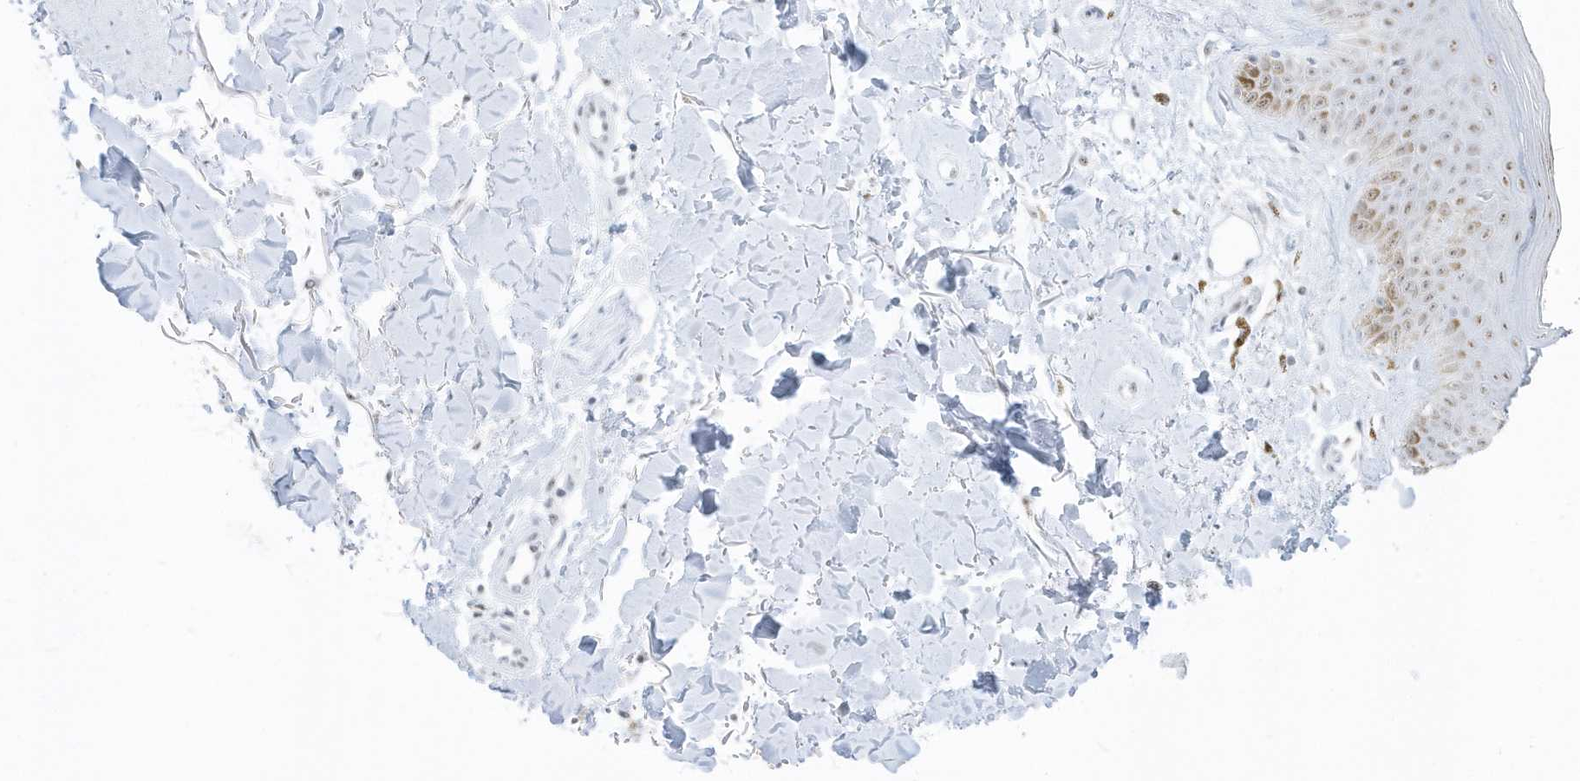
{"staining": {"intensity": "moderate", "quantity": "<25%", "location": "nuclear"}, "tissue": "skin", "cell_type": "Fibroblasts", "image_type": "normal", "snomed": [{"axis": "morphology", "description": "Normal tissue, NOS"}, {"axis": "topography", "description": "Skin"}], "caption": "Brown immunohistochemical staining in normal human skin exhibits moderate nuclear positivity in about <25% of fibroblasts. Using DAB (brown) and hematoxylin (blue) stains, captured at high magnification using brightfield microscopy.", "gene": "PLEKHN1", "patient": {"sex": "female", "age": 64}}